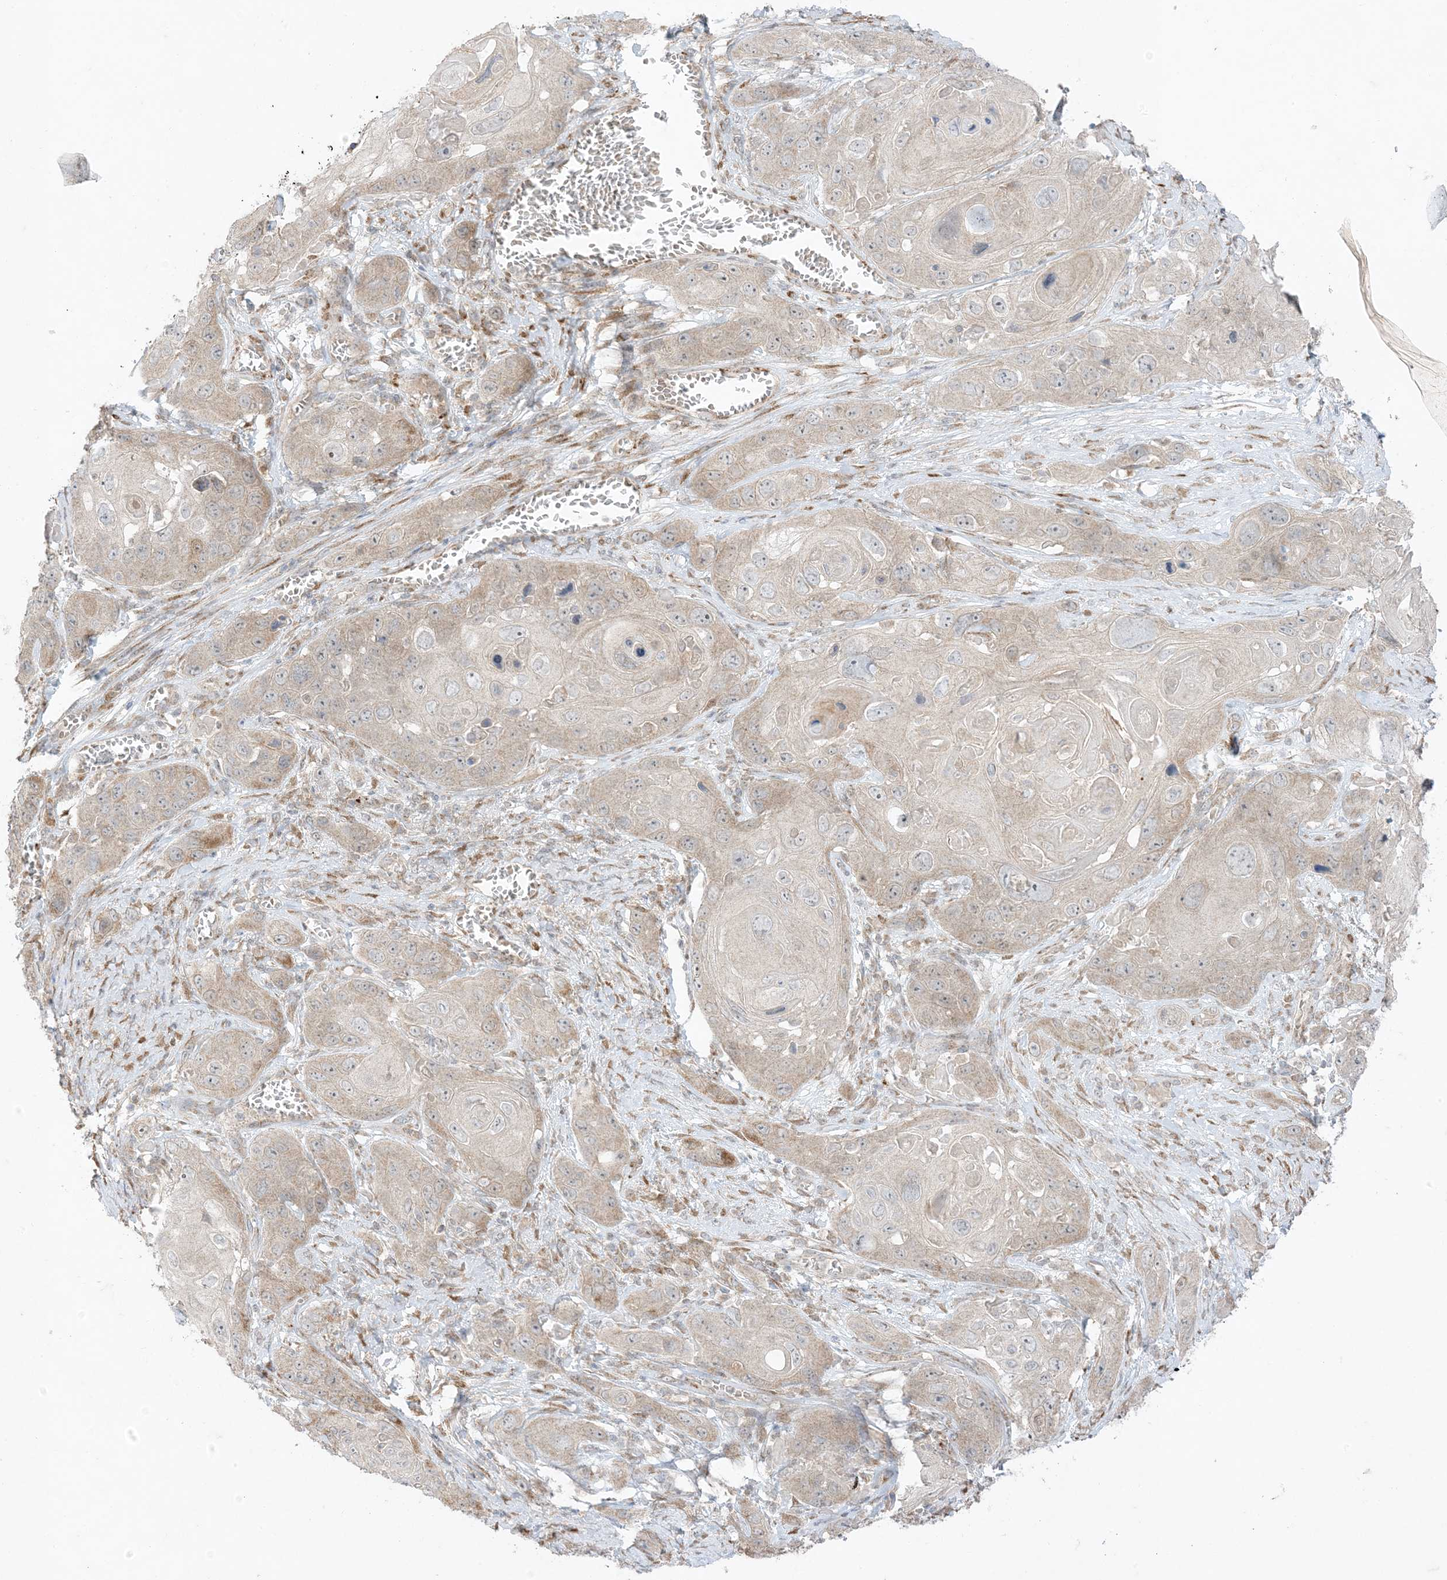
{"staining": {"intensity": "weak", "quantity": "25%-75%", "location": "cytoplasmic/membranous"}, "tissue": "skin cancer", "cell_type": "Tumor cells", "image_type": "cancer", "snomed": [{"axis": "morphology", "description": "Squamous cell carcinoma, NOS"}, {"axis": "topography", "description": "Skin"}], "caption": "Immunohistochemical staining of human squamous cell carcinoma (skin) shows weak cytoplasmic/membranous protein staining in approximately 25%-75% of tumor cells.", "gene": "ODC1", "patient": {"sex": "male", "age": 55}}